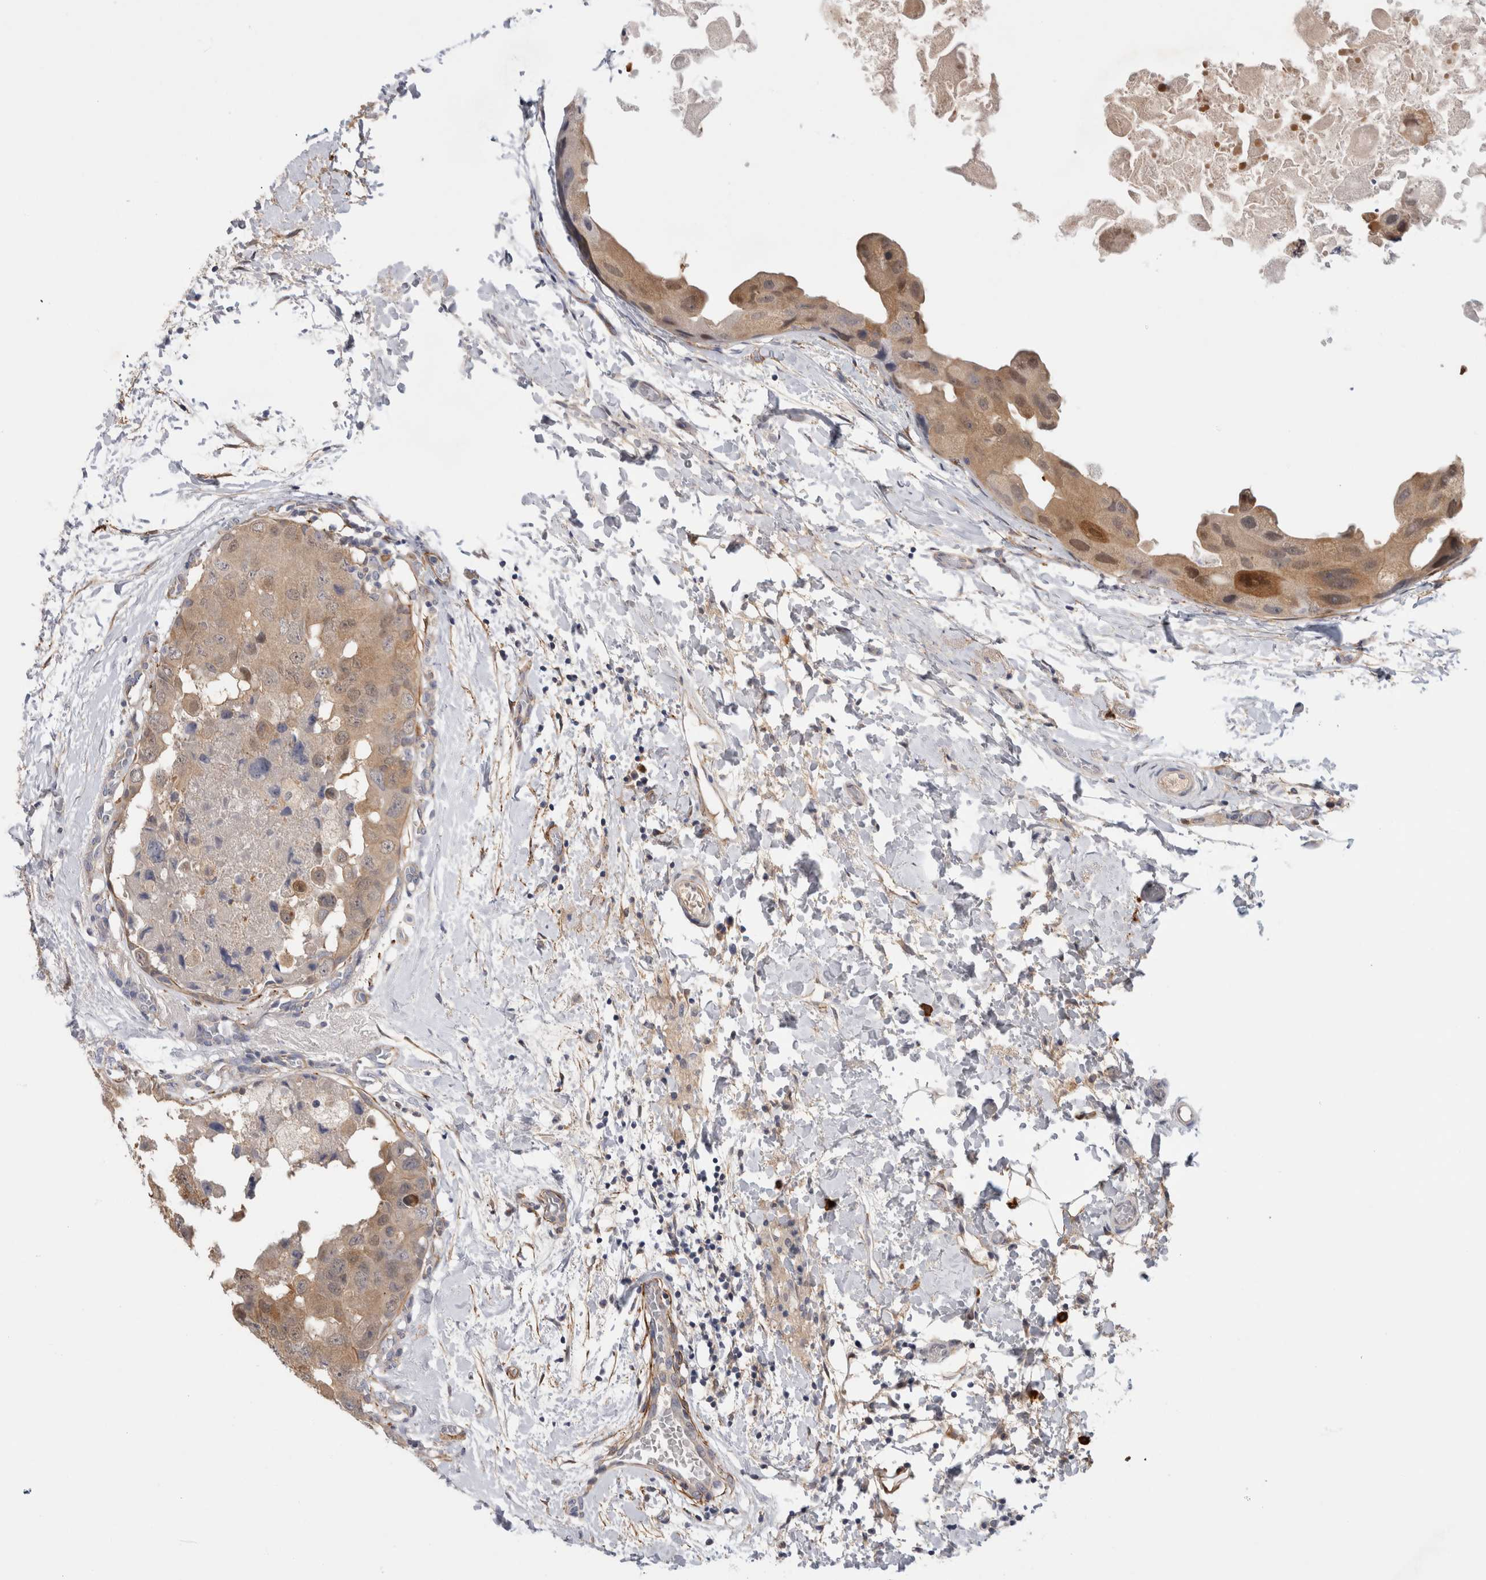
{"staining": {"intensity": "weak", "quantity": ">75%", "location": "cytoplasmic/membranous"}, "tissue": "breast cancer", "cell_type": "Tumor cells", "image_type": "cancer", "snomed": [{"axis": "morphology", "description": "Duct carcinoma"}, {"axis": "topography", "description": "Breast"}], "caption": "An immunohistochemistry (IHC) micrograph of tumor tissue is shown. Protein staining in brown shows weak cytoplasmic/membranous positivity in breast cancer (intraductal carcinoma) within tumor cells.", "gene": "PGM1", "patient": {"sex": "female", "age": 62}}